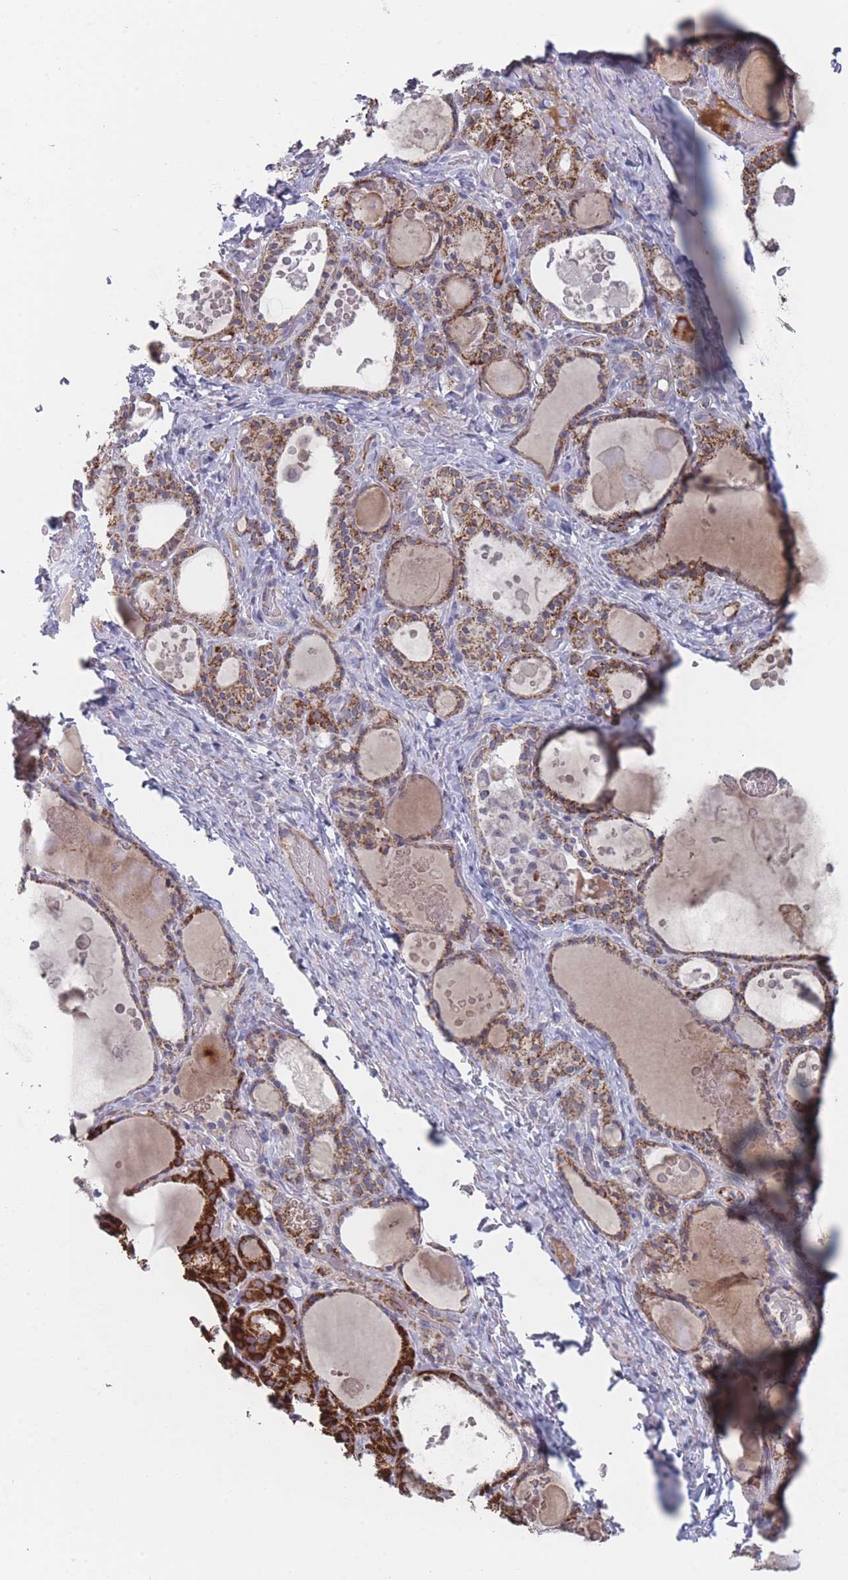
{"staining": {"intensity": "moderate", "quantity": ">75%", "location": "cytoplasmic/membranous"}, "tissue": "thyroid gland", "cell_type": "Glandular cells", "image_type": "normal", "snomed": [{"axis": "morphology", "description": "Normal tissue, NOS"}, {"axis": "topography", "description": "Thyroid gland"}], "caption": "Human thyroid gland stained for a protein (brown) exhibits moderate cytoplasmic/membranous positive staining in approximately >75% of glandular cells.", "gene": "TRARG1", "patient": {"sex": "female", "age": 46}}